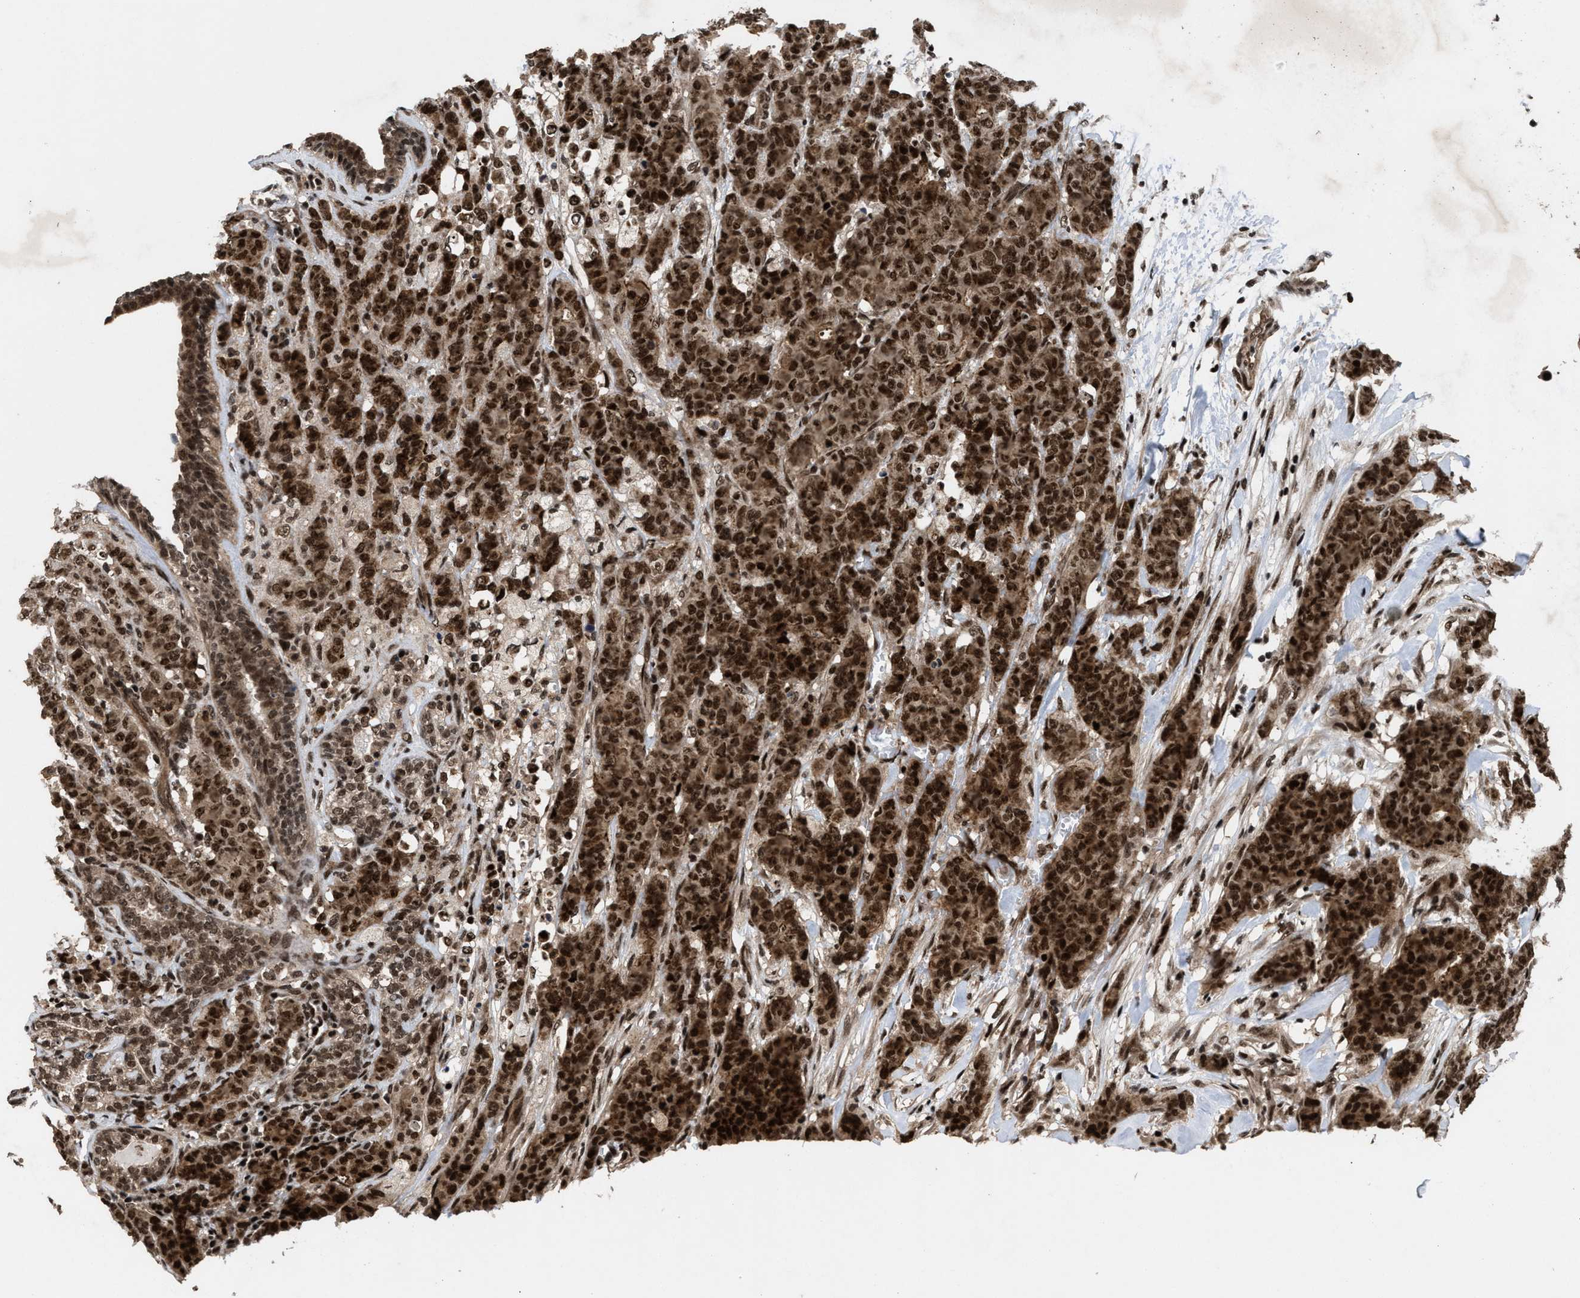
{"staining": {"intensity": "strong", "quantity": ">75%", "location": "cytoplasmic/membranous,nuclear"}, "tissue": "breast cancer", "cell_type": "Tumor cells", "image_type": "cancer", "snomed": [{"axis": "morphology", "description": "Normal tissue, NOS"}, {"axis": "morphology", "description": "Duct carcinoma"}, {"axis": "topography", "description": "Breast"}], "caption": "This micrograph demonstrates breast cancer (infiltrating ductal carcinoma) stained with immunohistochemistry to label a protein in brown. The cytoplasmic/membranous and nuclear of tumor cells show strong positivity for the protein. Nuclei are counter-stained blue.", "gene": "WIZ", "patient": {"sex": "female", "age": 40}}